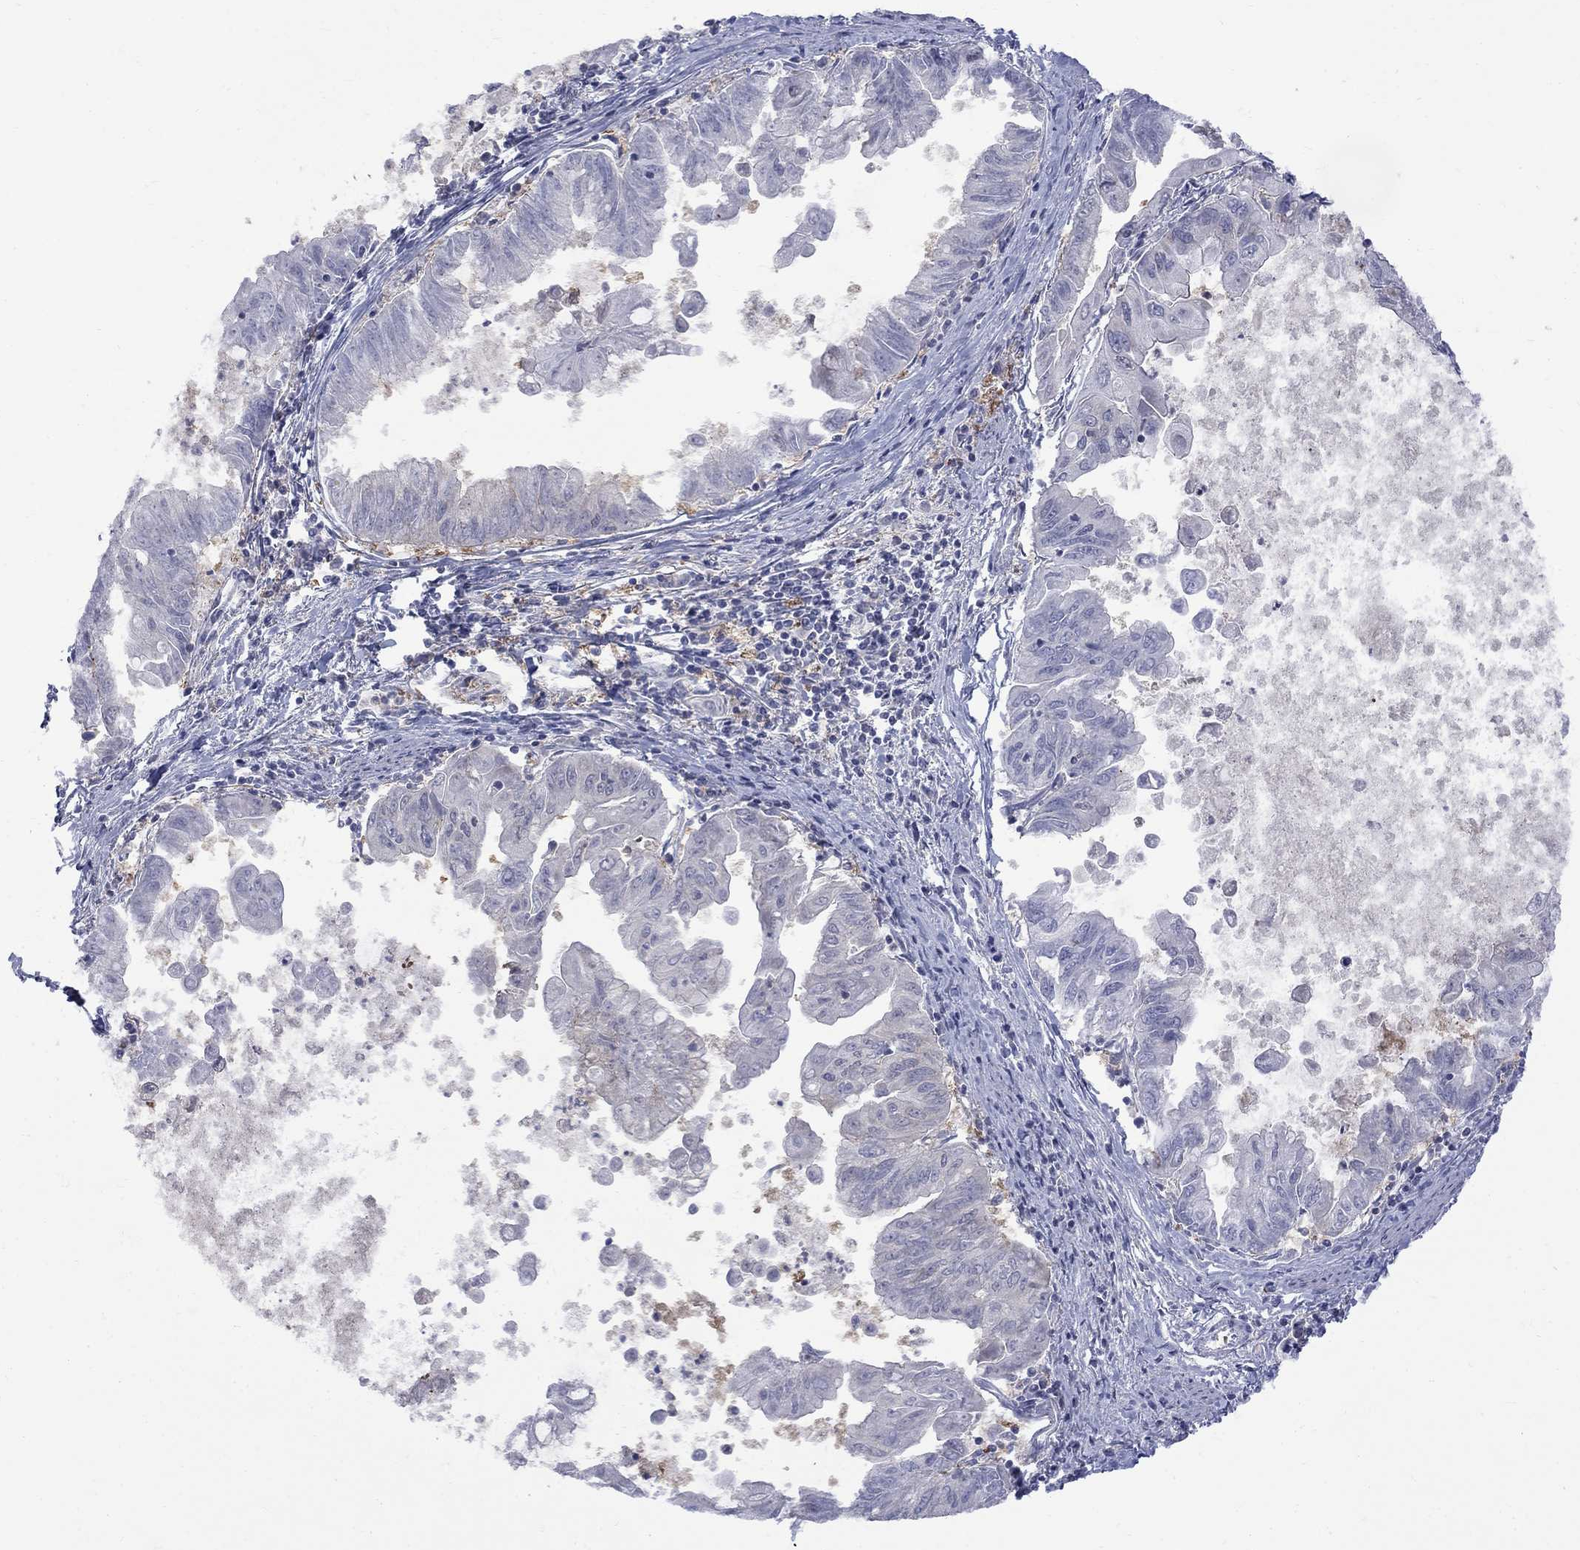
{"staining": {"intensity": "negative", "quantity": "none", "location": "none"}, "tissue": "stomach cancer", "cell_type": "Tumor cells", "image_type": "cancer", "snomed": [{"axis": "morphology", "description": "Adenocarcinoma, NOS"}, {"axis": "topography", "description": "Stomach, upper"}], "caption": "High magnification brightfield microscopy of stomach adenocarcinoma stained with DAB (3,3'-diaminobenzidine) (brown) and counterstained with hematoxylin (blue): tumor cells show no significant positivity.", "gene": "HKDC1", "patient": {"sex": "male", "age": 80}}